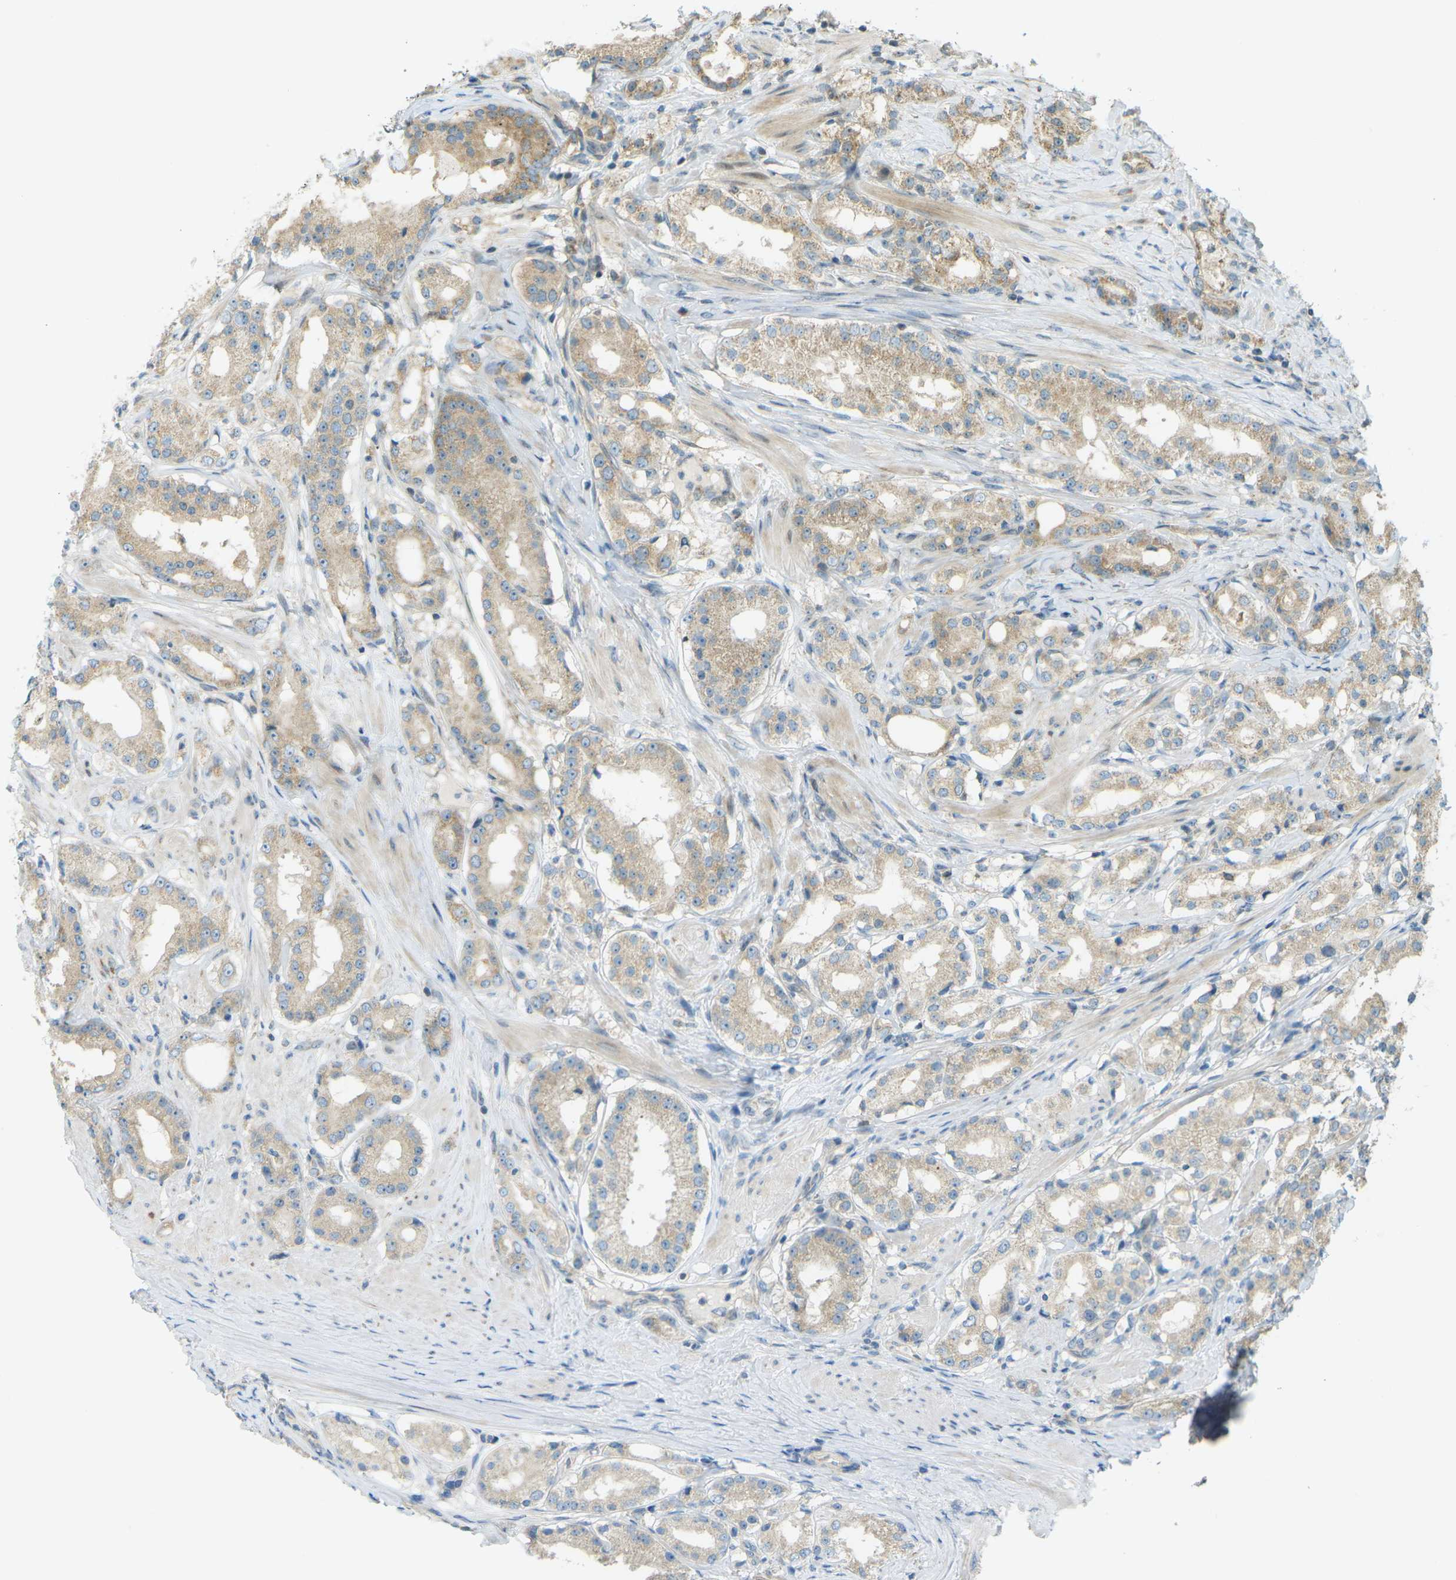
{"staining": {"intensity": "weak", "quantity": "25%-75%", "location": "cytoplasmic/membranous"}, "tissue": "prostate cancer", "cell_type": "Tumor cells", "image_type": "cancer", "snomed": [{"axis": "morphology", "description": "Adenocarcinoma, Low grade"}, {"axis": "topography", "description": "Prostate"}], "caption": "This image reveals IHC staining of human prostate cancer, with low weak cytoplasmic/membranous positivity in about 25%-75% of tumor cells.", "gene": "CCDC186", "patient": {"sex": "male", "age": 63}}